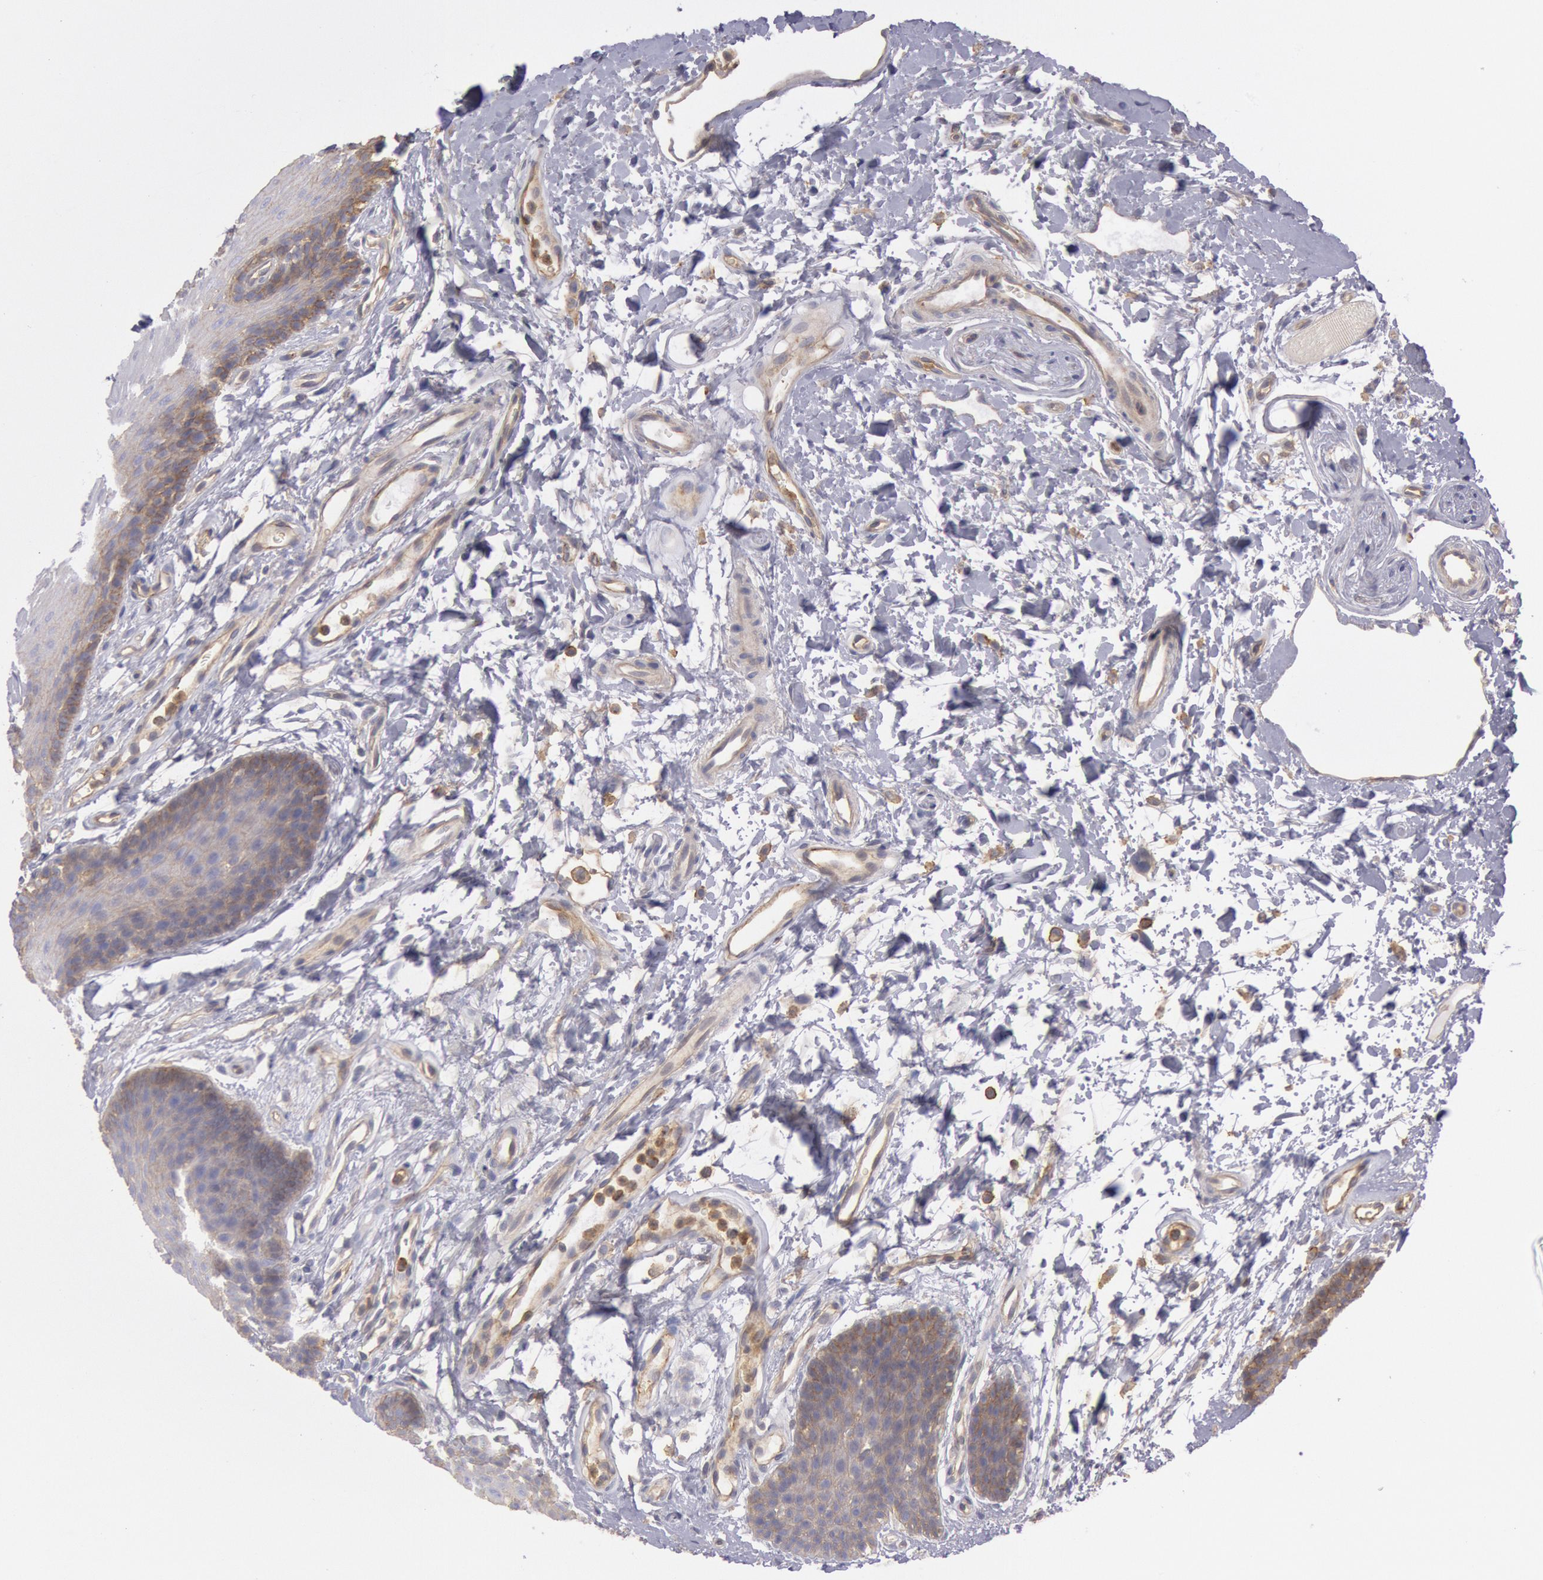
{"staining": {"intensity": "weak", "quantity": "25%-75%", "location": "cytoplasmic/membranous"}, "tissue": "oral mucosa", "cell_type": "Squamous epithelial cells", "image_type": "normal", "snomed": [{"axis": "morphology", "description": "Normal tissue, NOS"}, {"axis": "topography", "description": "Oral tissue"}], "caption": "Human oral mucosa stained with a brown dye displays weak cytoplasmic/membranous positive expression in about 25%-75% of squamous epithelial cells.", "gene": "SNAP23", "patient": {"sex": "male", "age": 62}}